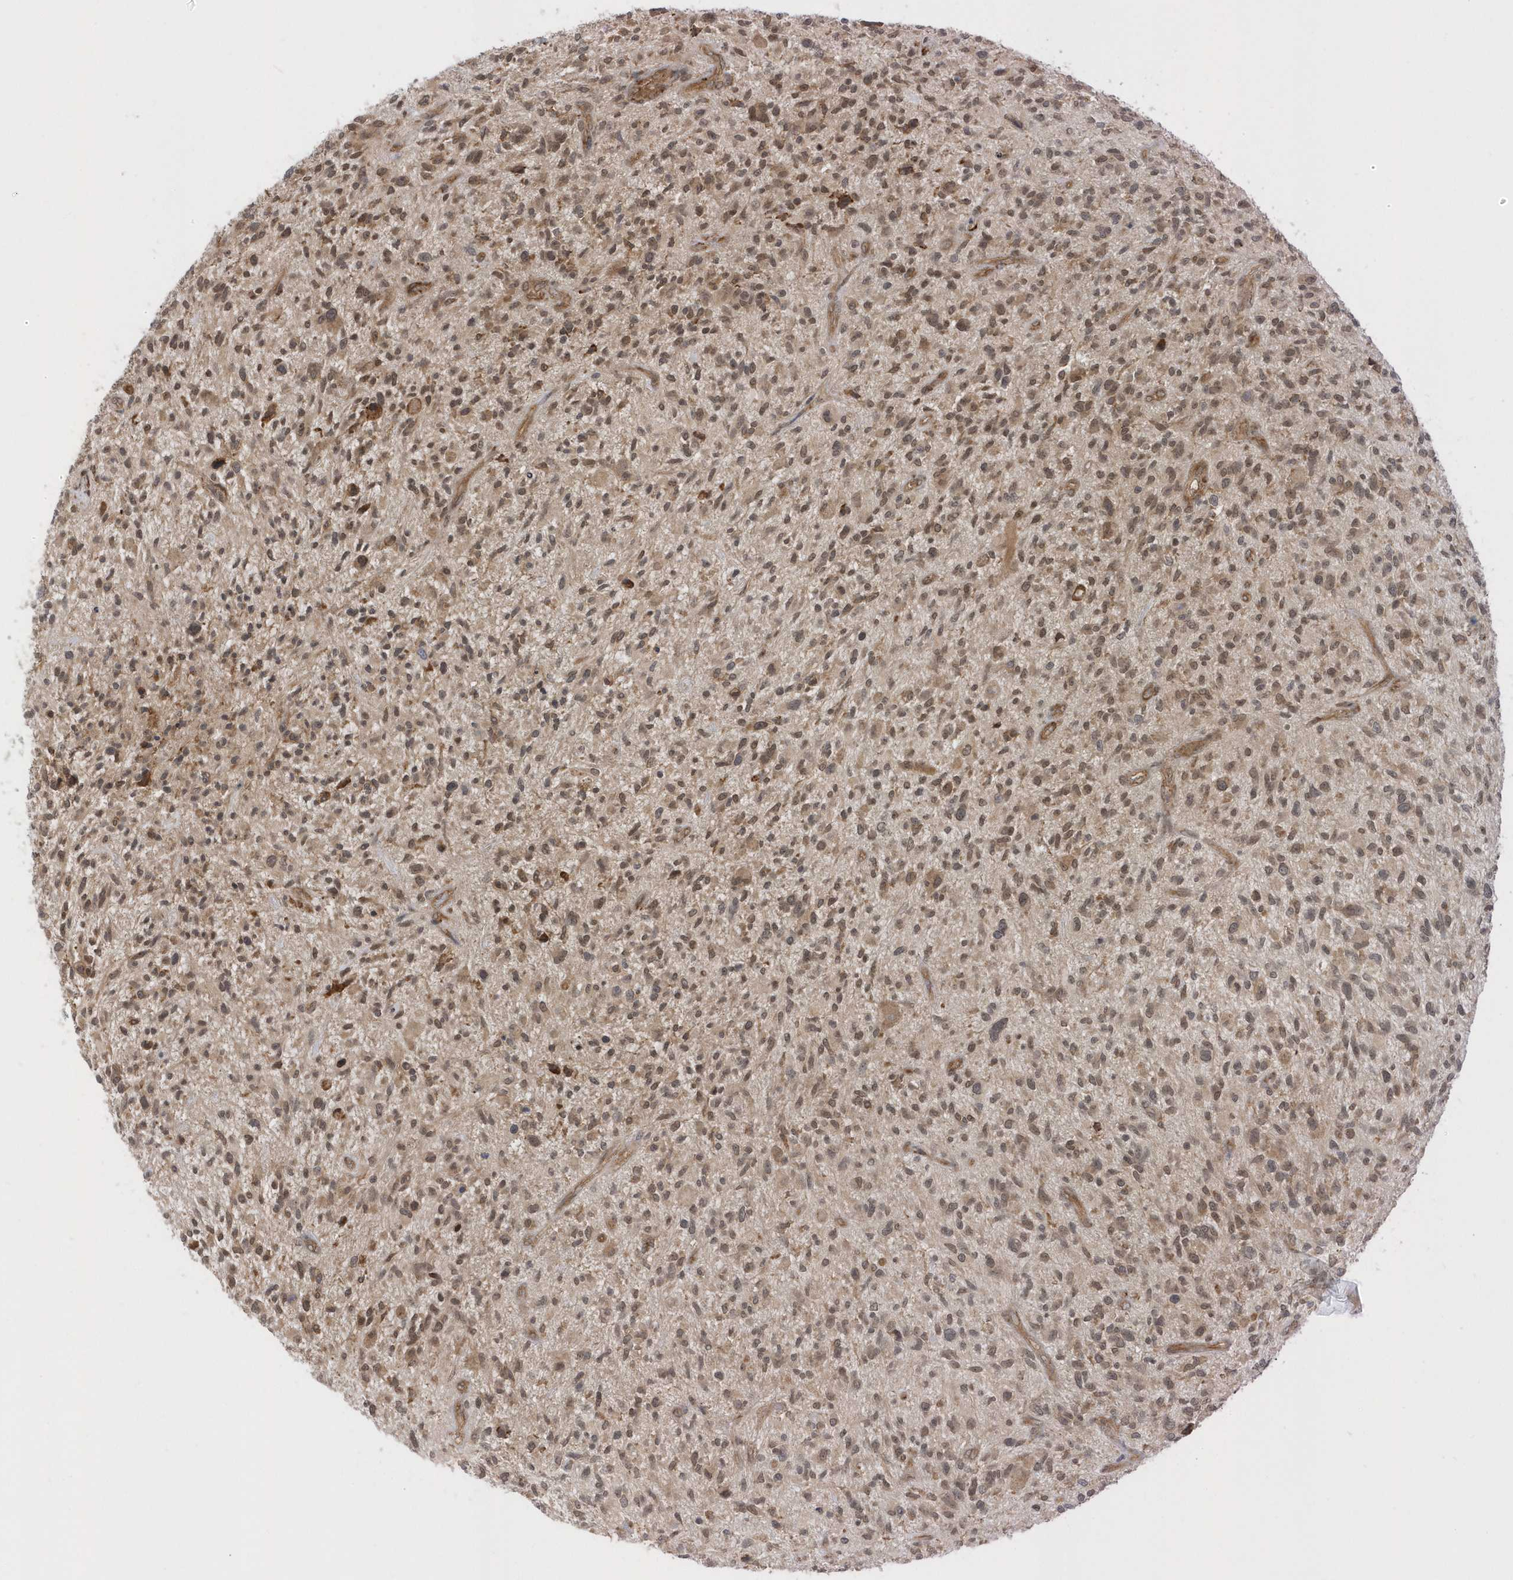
{"staining": {"intensity": "moderate", "quantity": ">75%", "location": "cytoplasmic/membranous,nuclear"}, "tissue": "glioma", "cell_type": "Tumor cells", "image_type": "cancer", "snomed": [{"axis": "morphology", "description": "Glioma, malignant, High grade"}, {"axis": "topography", "description": "Brain"}], "caption": "Glioma tissue shows moderate cytoplasmic/membranous and nuclear expression in approximately >75% of tumor cells (Stains: DAB (3,3'-diaminobenzidine) in brown, nuclei in blue, Microscopy: brightfield microscopy at high magnification).", "gene": "METTL21A", "patient": {"sex": "male", "age": 47}}